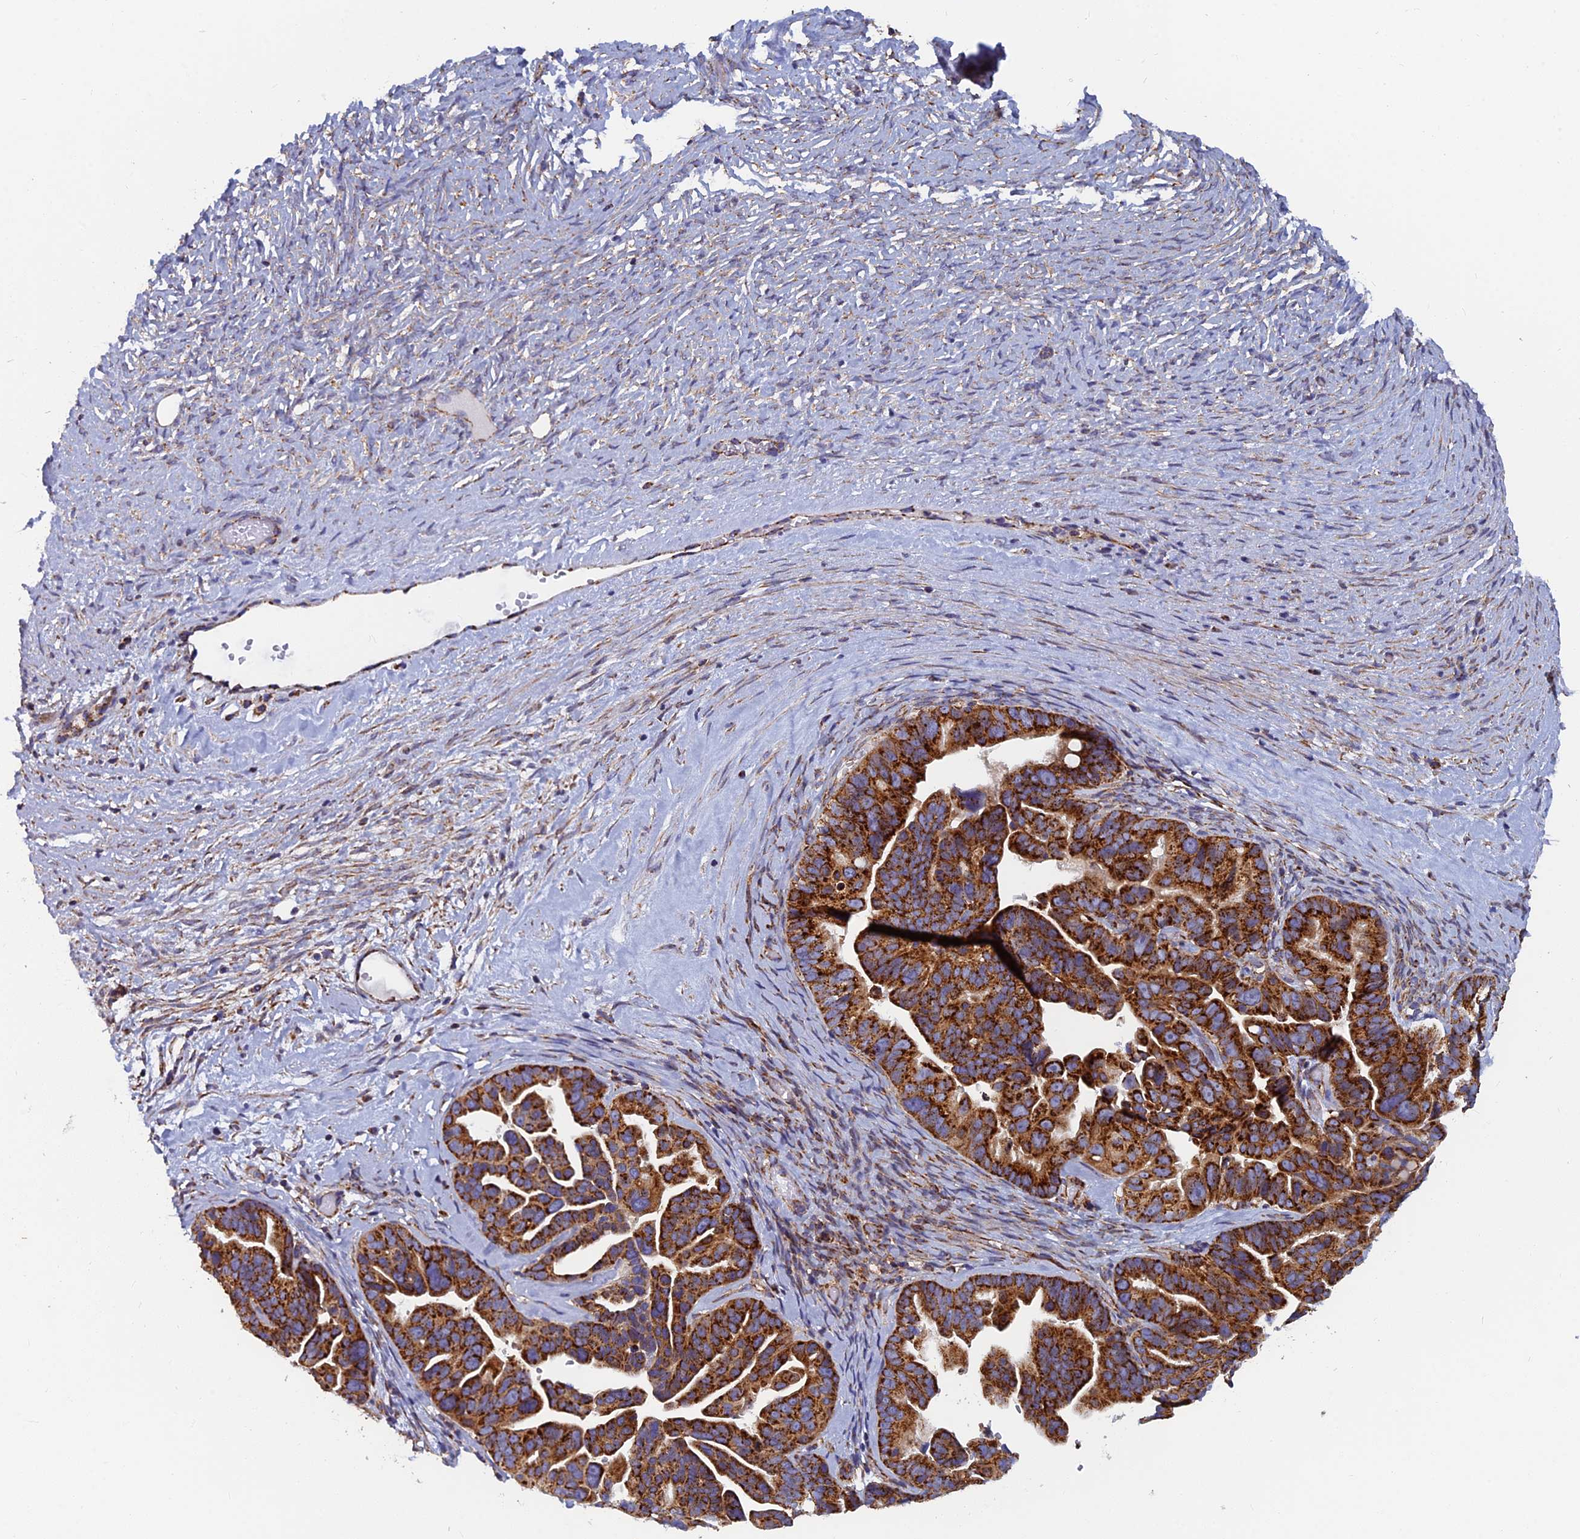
{"staining": {"intensity": "strong", "quantity": ">75%", "location": "cytoplasmic/membranous"}, "tissue": "ovarian cancer", "cell_type": "Tumor cells", "image_type": "cancer", "snomed": [{"axis": "morphology", "description": "Cystadenocarcinoma, serous, NOS"}, {"axis": "topography", "description": "Ovary"}], "caption": "Strong cytoplasmic/membranous protein positivity is appreciated in about >75% of tumor cells in ovarian serous cystadenocarcinoma.", "gene": "MRPS9", "patient": {"sex": "female", "age": 56}}